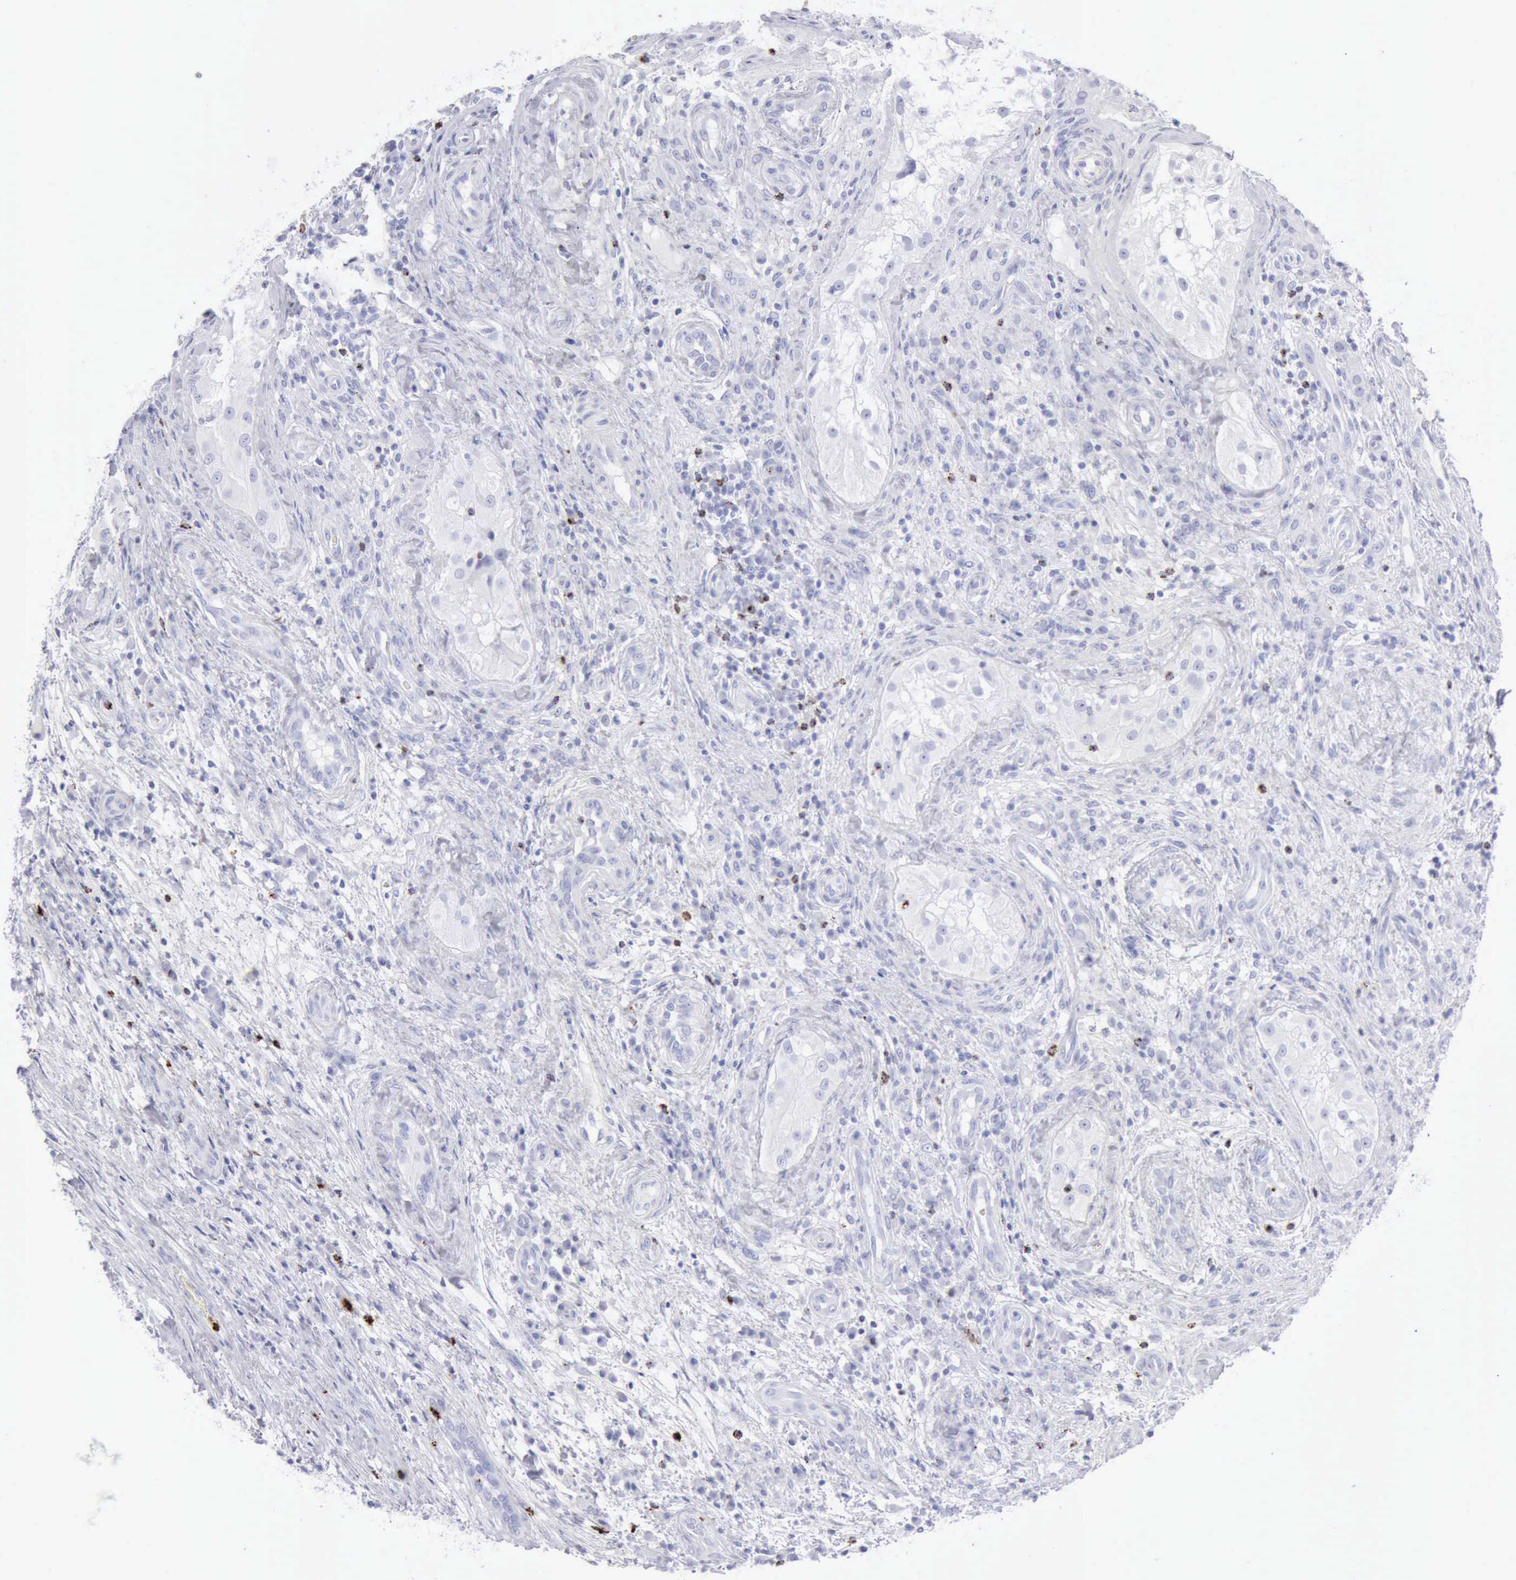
{"staining": {"intensity": "negative", "quantity": "none", "location": "none"}, "tissue": "testis cancer", "cell_type": "Tumor cells", "image_type": "cancer", "snomed": [{"axis": "morphology", "description": "Carcinoma, Embryonal, NOS"}, {"axis": "topography", "description": "Testis"}], "caption": "An immunohistochemistry (IHC) micrograph of testis cancer (embryonal carcinoma) is shown. There is no staining in tumor cells of testis cancer (embryonal carcinoma).", "gene": "GZMB", "patient": {"sex": "male", "age": 26}}